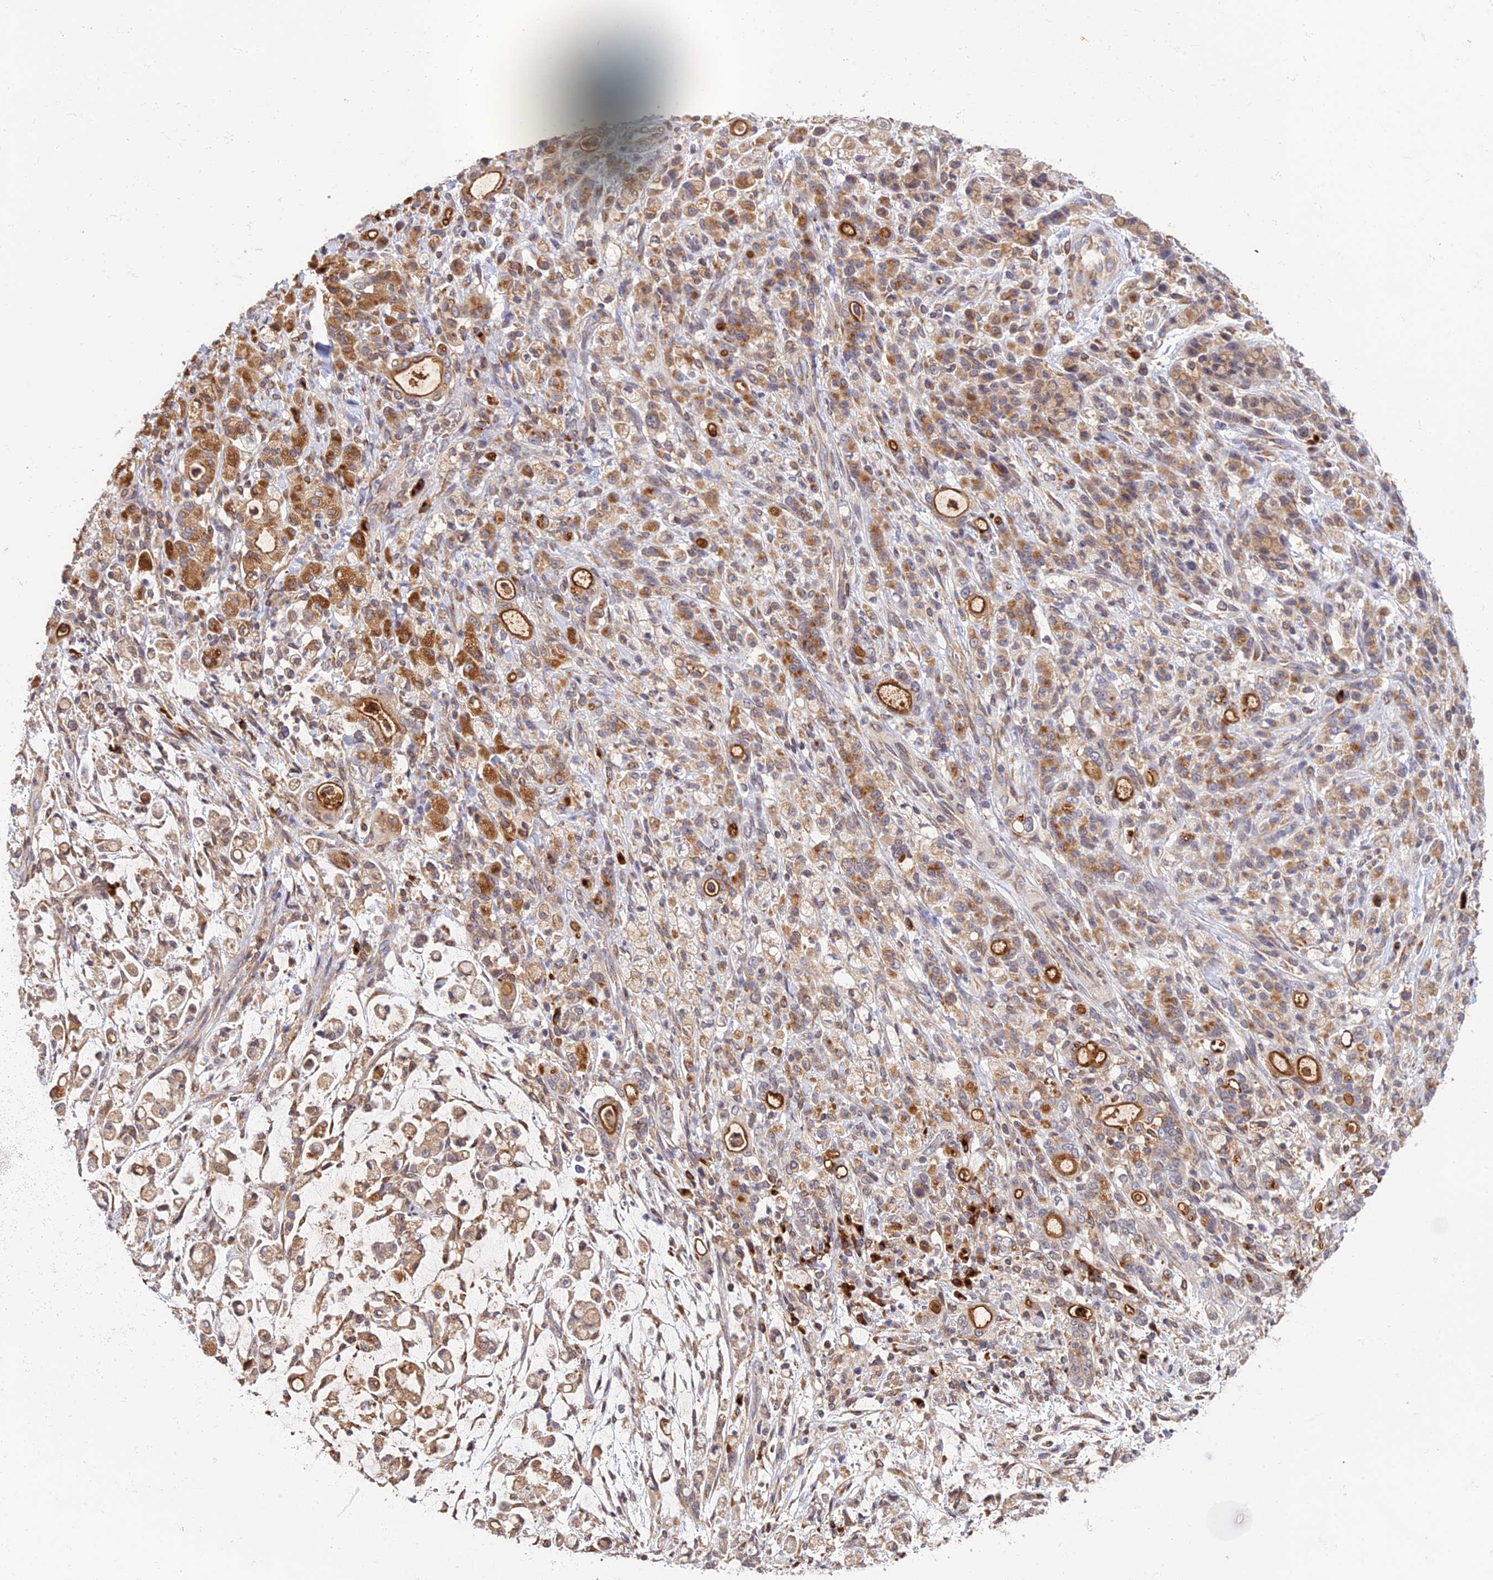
{"staining": {"intensity": "moderate", "quantity": ">75%", "location": "cytoplasmic/membranous"}, "tissue": "stomach cancer", "cell_type": "Tumor cells", "image_type": "cancer", "snomed": [{"axis": "morphology", "description": "Adenocarcinoma, NOS"}, {"axis": "topography", "description": "Stomach"}], "caption": "Protein expression by immunohistochemistry shows moderate cytoplasmic/membranous positivity in approximately >75% of tumor cells in stomach cancer (adenocarcinoma).", "gene": "SNX17", "patient": {"sex": "female", "age": 60}}